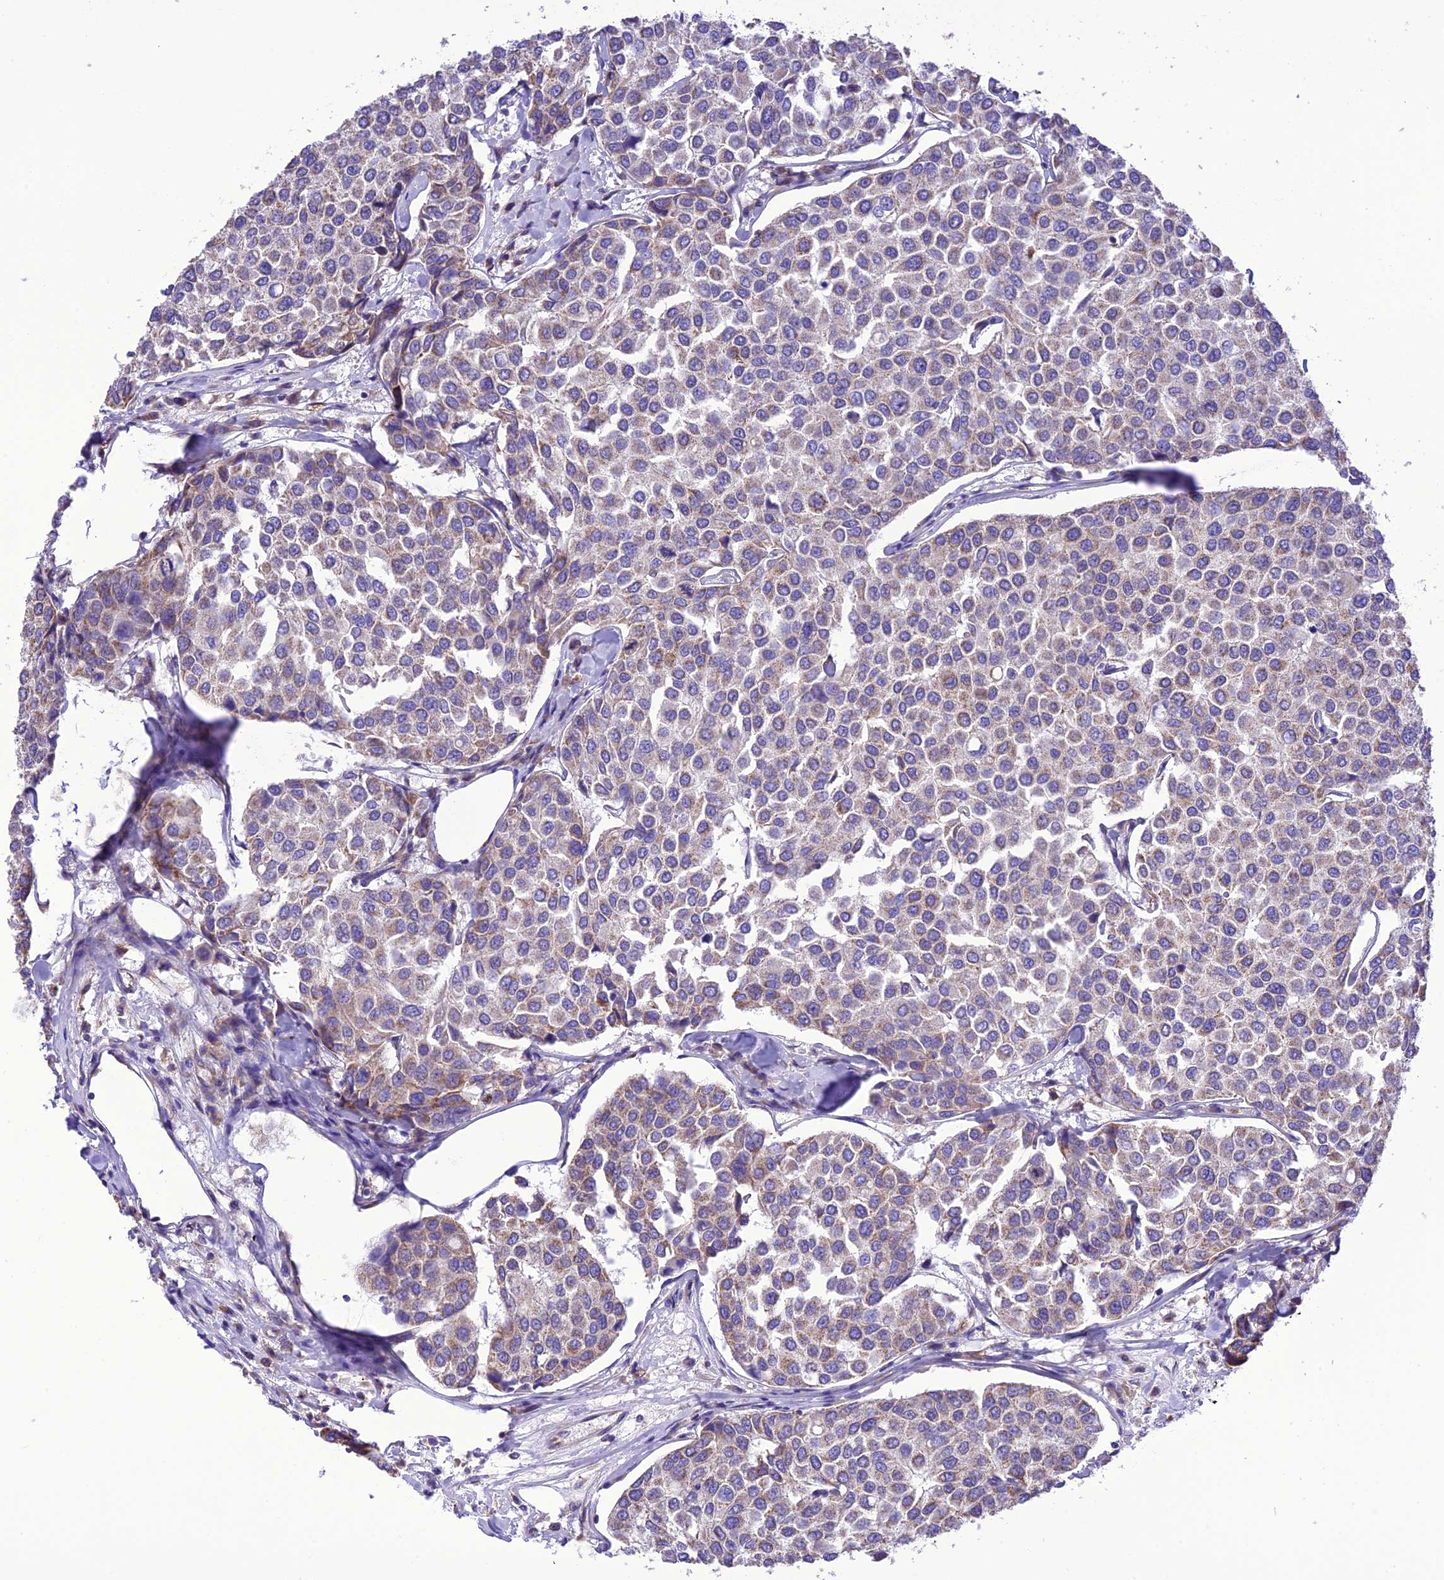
{"staining": {"intensity": "weak", "quantity": "25%-75%", "location": "cytoplasmic/membranous"}, "tissue": "breast cancer", "cell_type": "Tumor cells", "image_type": "cancer", "snomed": [{"axis": "morphology", "description": "Duct carcinoma"}, {"axis": "topography", "description": "Breast"}], "caption": "Breast cancer (infiltrating ductal carcinoma) was stained to show a protein in brown. There is low levels of weak cytoplasmic/membranous positivity in about 25%-75% of tumor cells. (DAB (3,3'-diaminobenzidine) IHC, brown staining for protein, blue staining for nuclei).", "gene": "MAP3K12", "patient": {"sex": "female", "age": 55}}